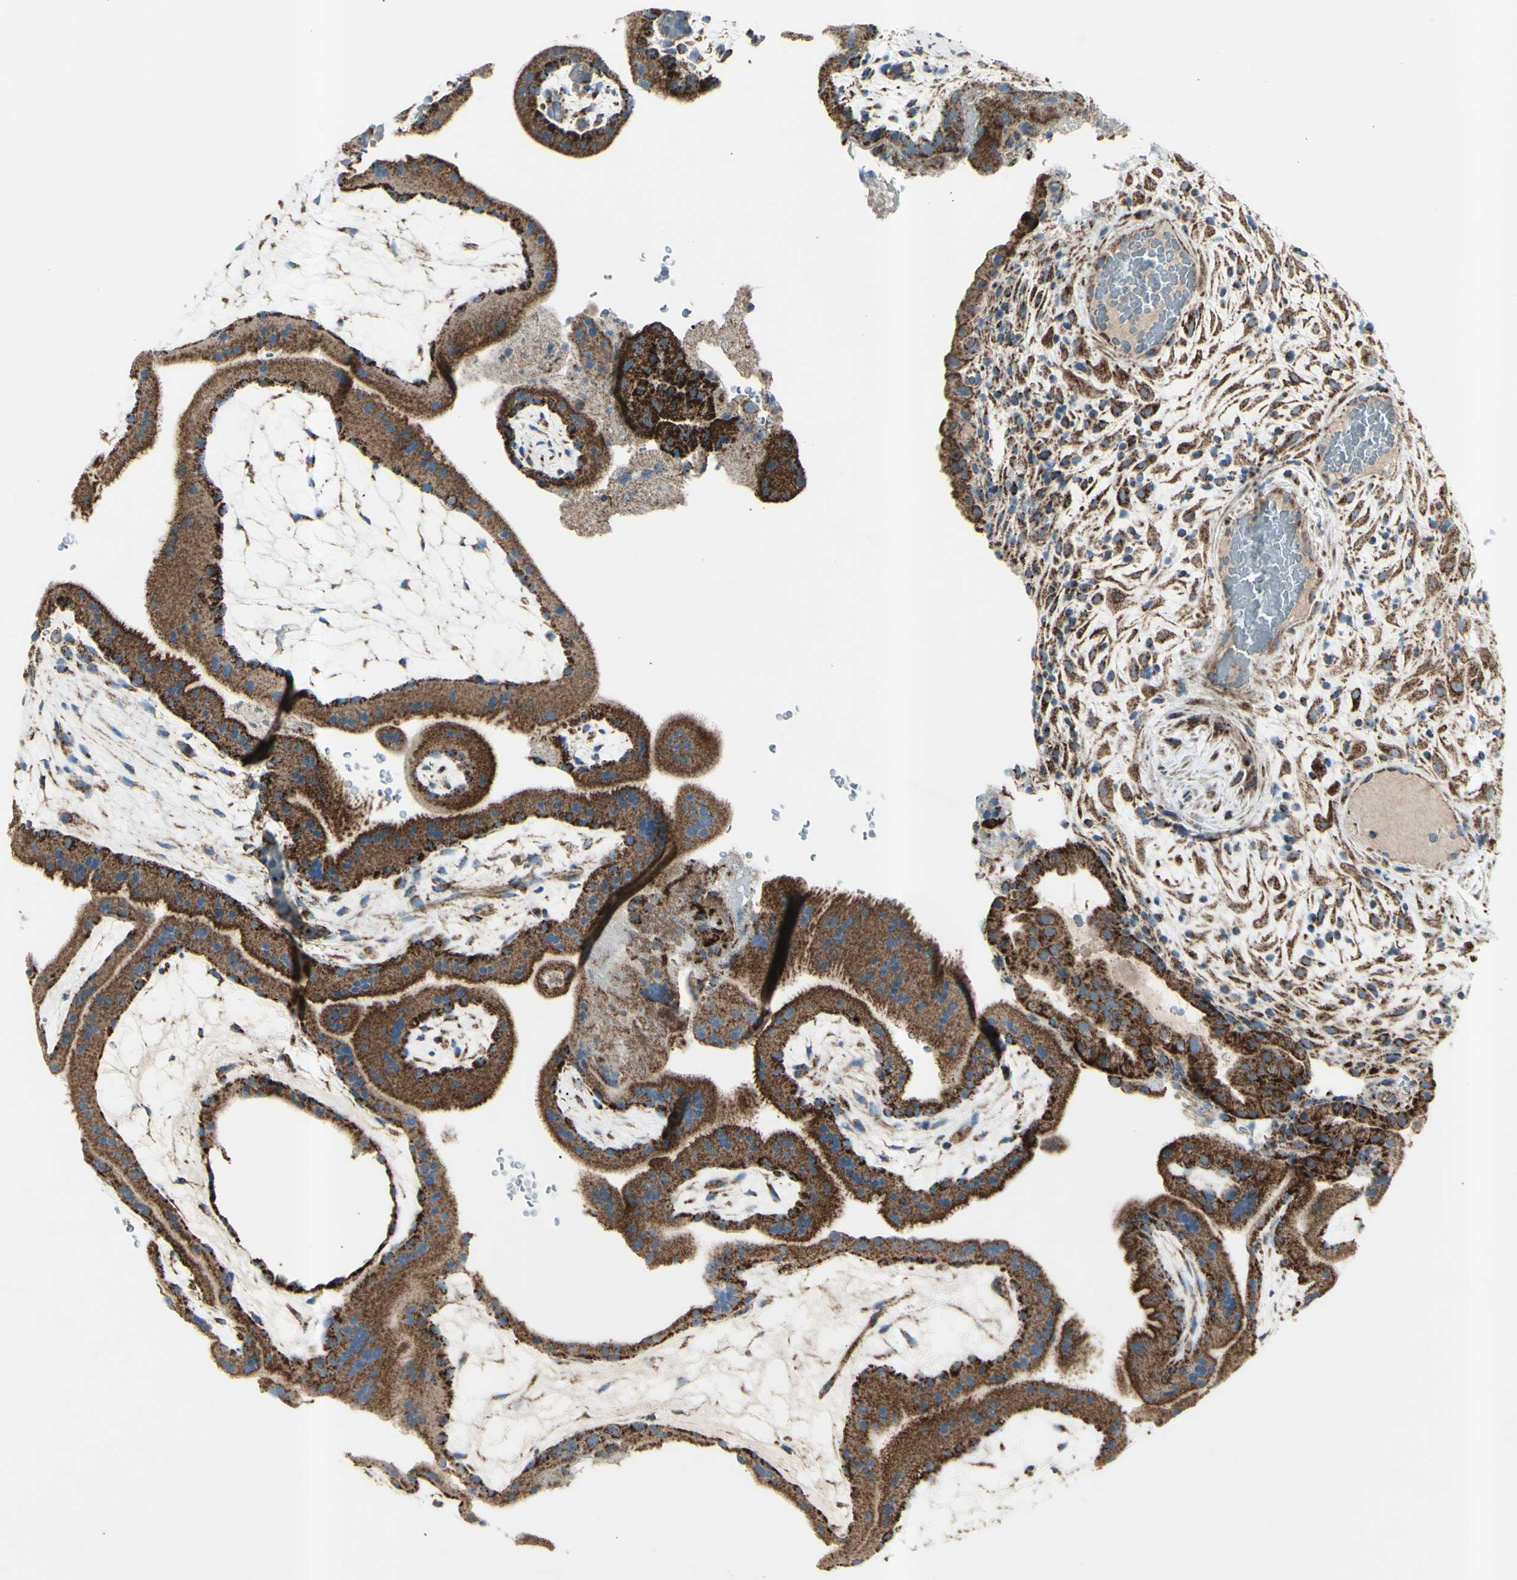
{"staining": {"intensity": "strong", "quantity": ">75%", "location": "cytoplasmic/membranous"}, "tissue": "placenta", "cell_type": "Decidual cells", "image_type": "normal", "snomed": [{"axis": "morphology", "description": "Normal tissue, NOS"}, {"axis": "topography", "description": "Placenta"}], "caption": "The histopathology image exhibits a brown stain indicating the presence of a protein in the cytoplasmic/membranous of decidual cells in placenta. The protein is shown in brown color, while the nuclei are stained blue.", "gene": "RHOT1", "patient": {"sex": "female", "age": 19}}